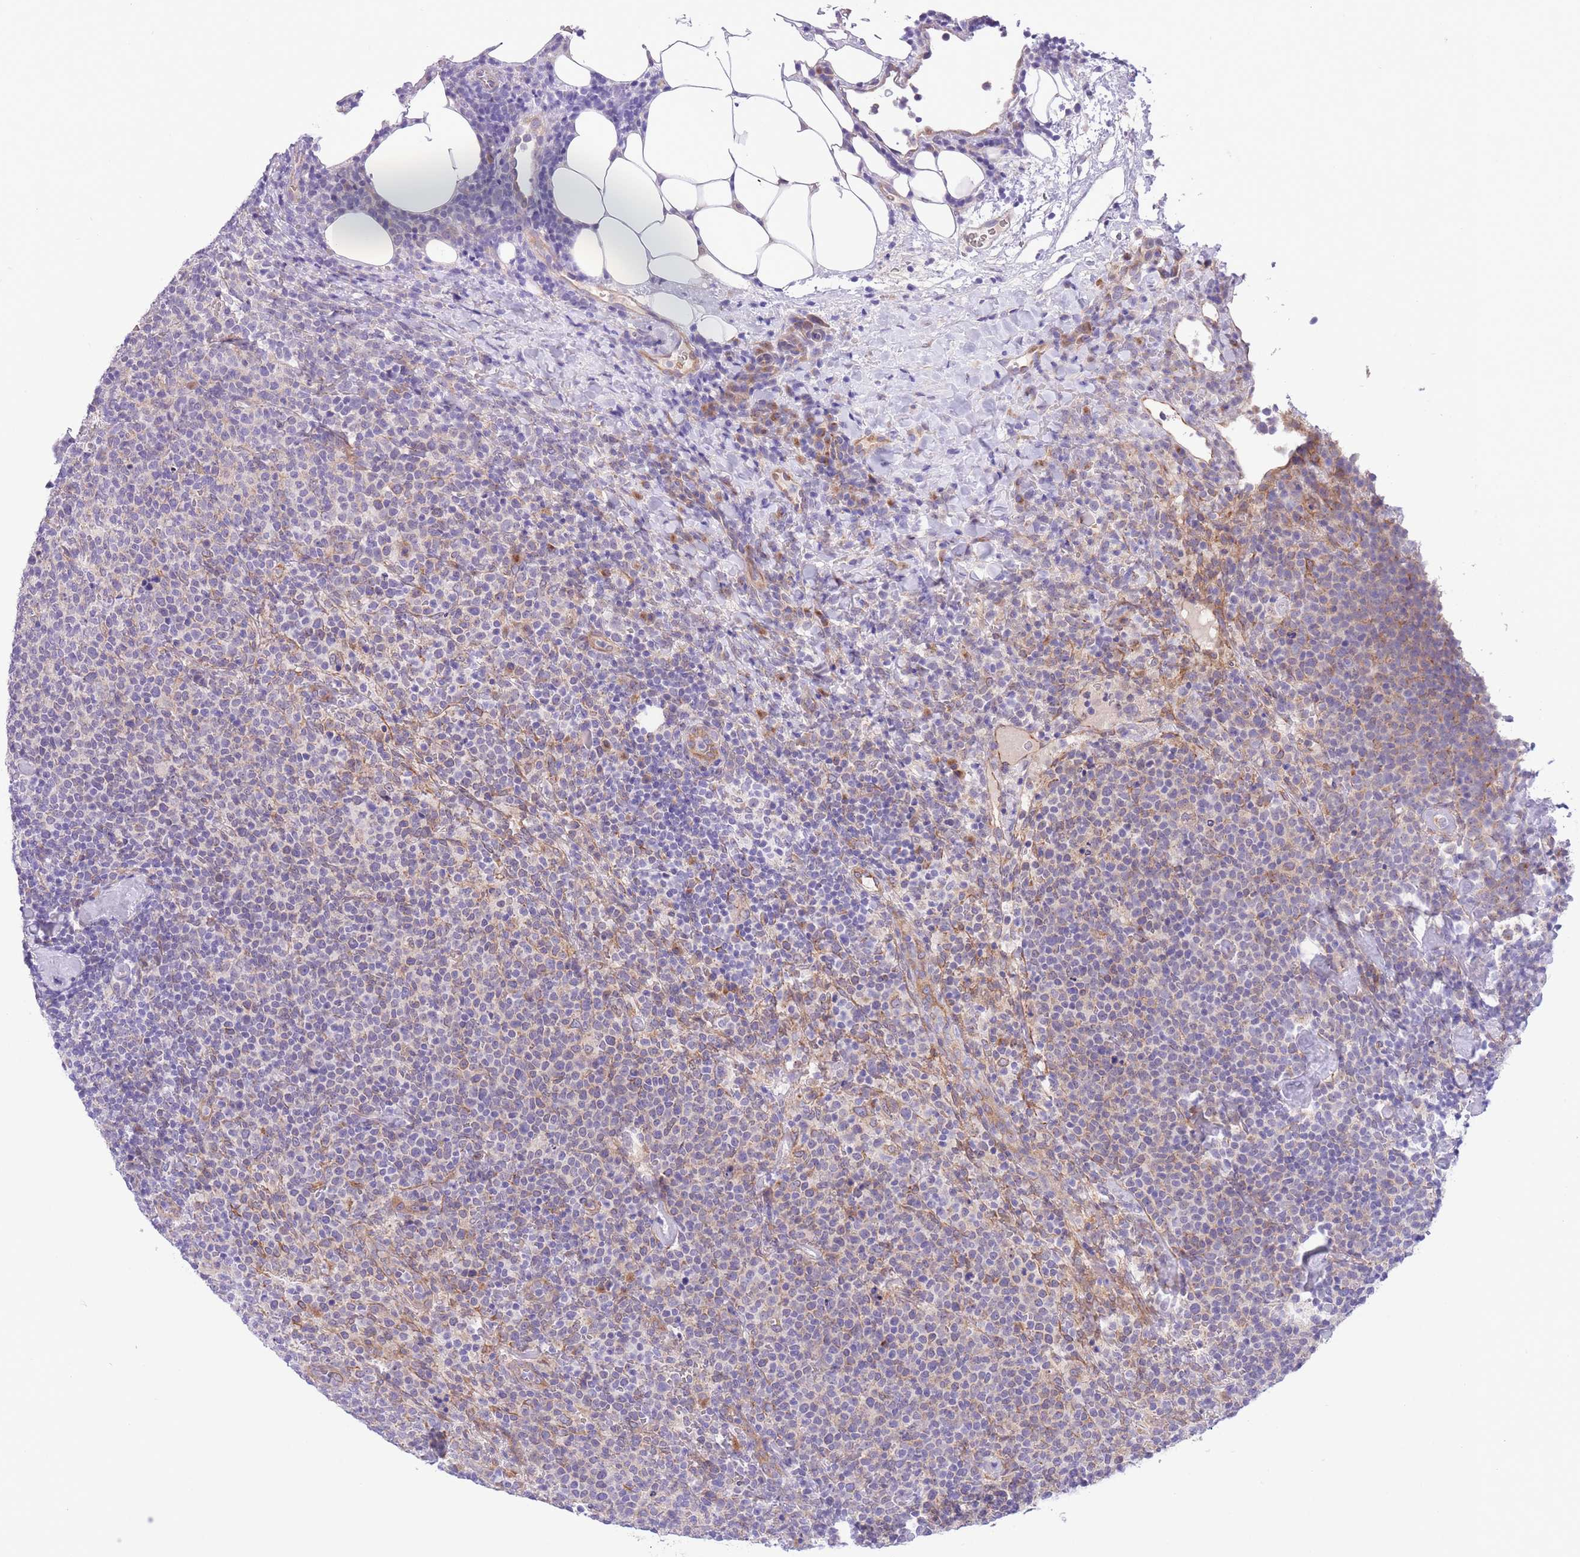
{"staining": {"intensity": "negative", "quantity": "none", "location": "none"}, "tissue": "lymphoma", "cell_type": "Tumor cells", "image_type": "cancer", "snomed": [{"axis": "morphology", "description": "Malignant lymphoma, non-Hodgkin's type, High grade"}, {"axis": "topography", "description": "Lymph node"}], "caption": "Lymphoma was stained to show a protein in brown. There is no significant staining in tumor cells.", "gene": "WWOX", "patient": {"sex": "male", "age": 61}}